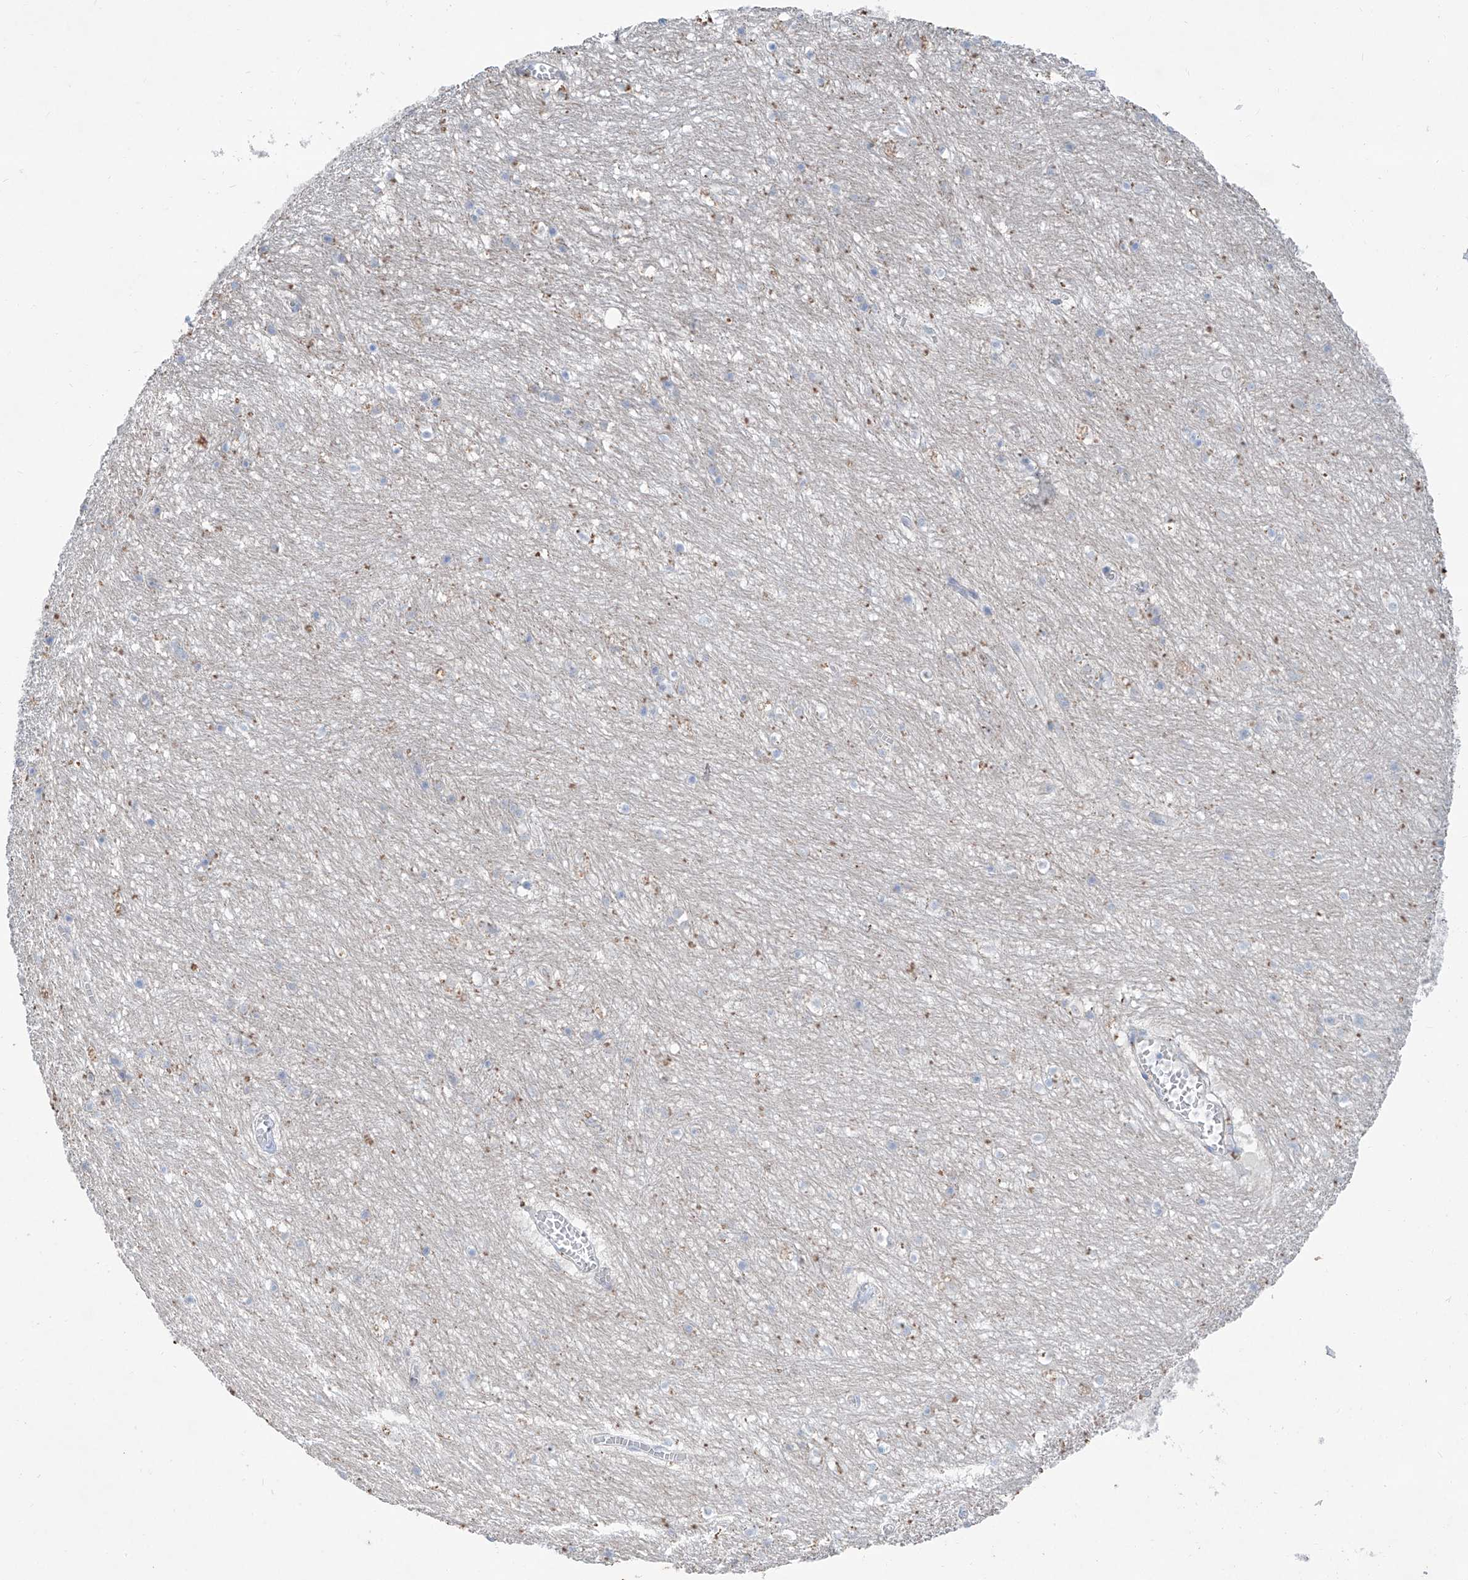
{"staining": {"intensity": "negative", "quantity": "none", "location": "none"}, "tissue": "hippocampus", "cell_type": "Glial cells", "image_type": "normal", "snomed": [{"axis": "morphology", "description": "Normal tissue, NOS"}, {"axis": "topography", "description": "Hippocampus"}], "caption": "The histopathology image exhibits no significant expression in glial cells of hippocampus.", "gene": "ANKRD34A", "patient": {"sex": "female", "age": 64}}